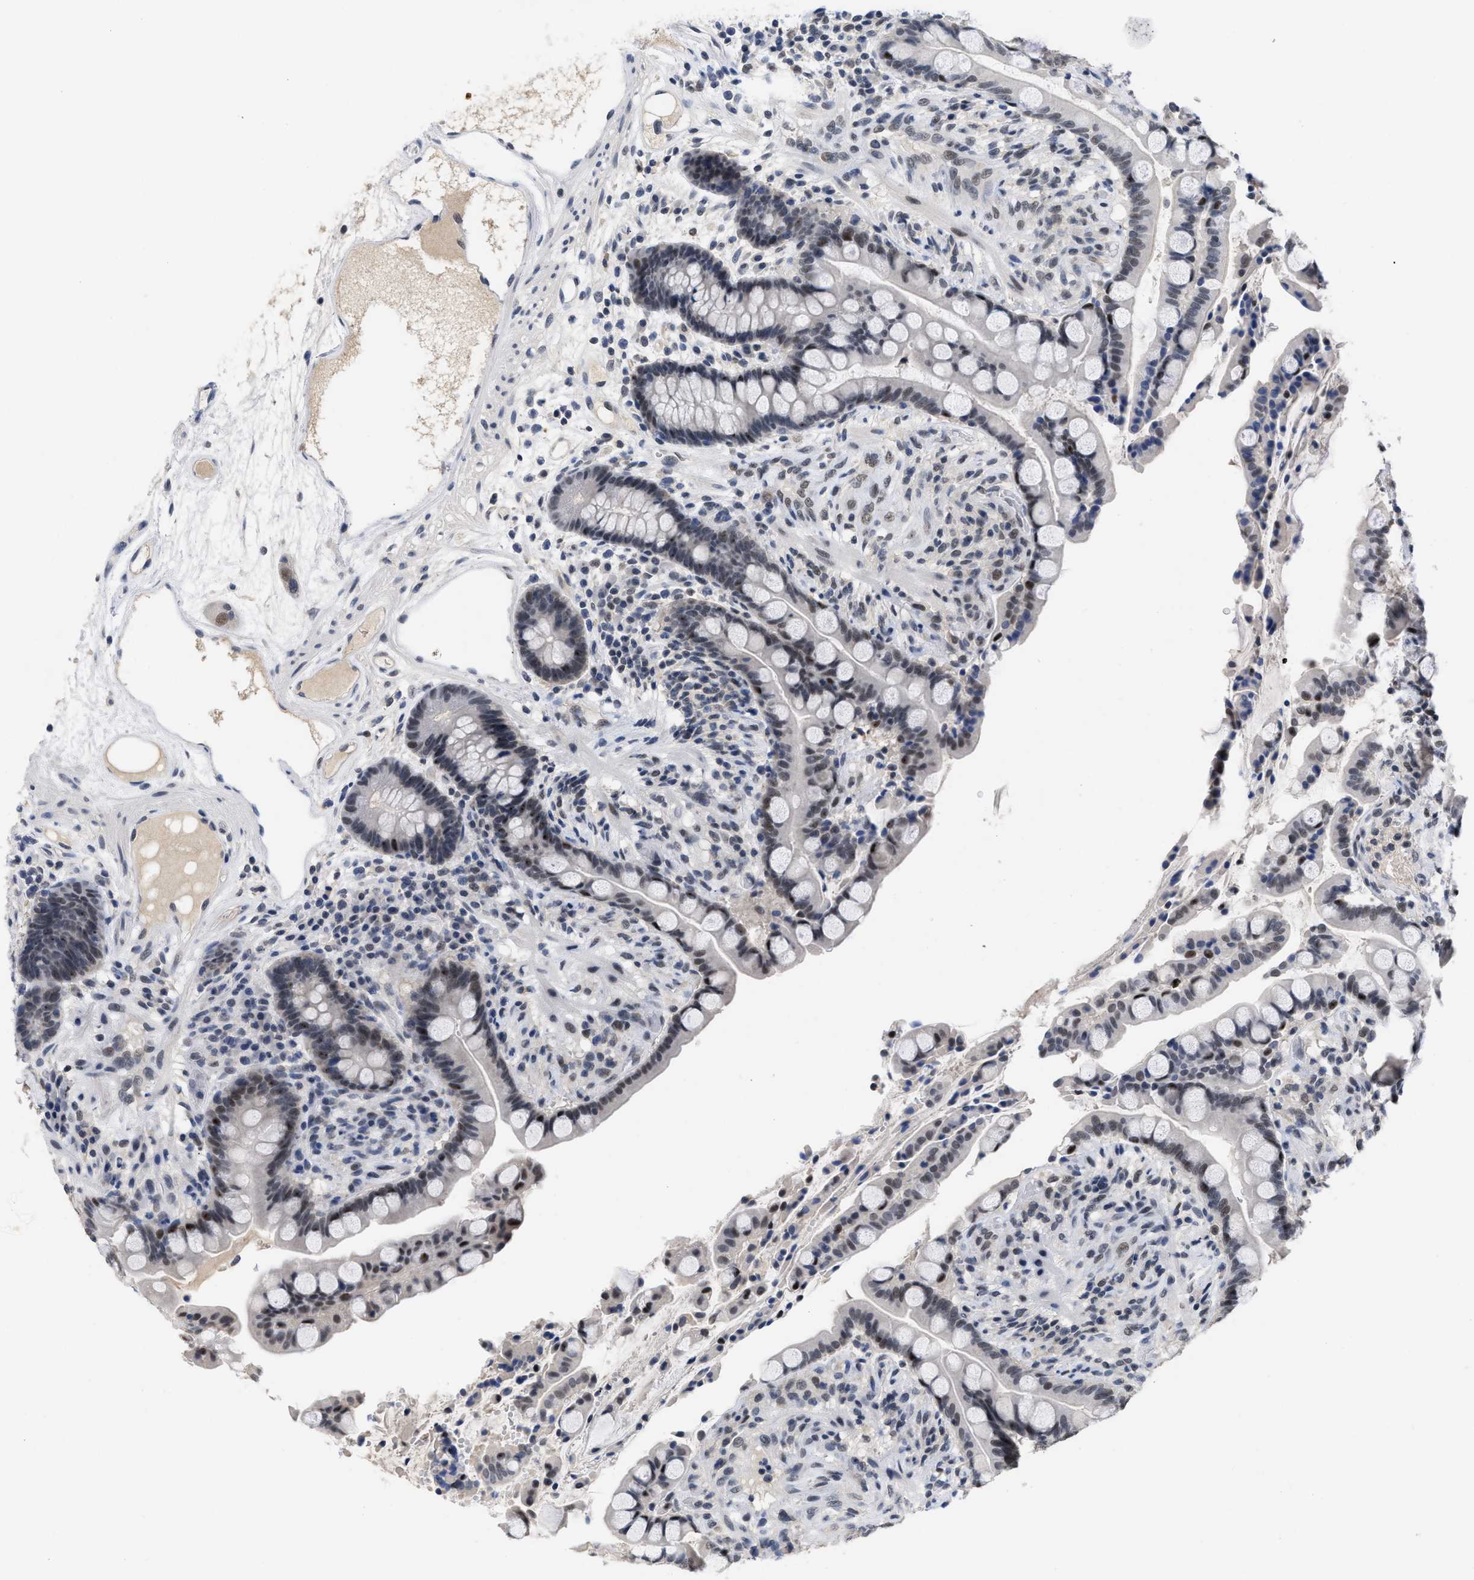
{"staining": {"intensity": "negative", "quantity": "none", "location": "none"}, "tissue": "colon", "cell_type": "Endothelial cells", "image_type": "normal", "snomed": [{"axis": "morphology", "description": "Normal tissue, NOS"}, {"axis": "topography", "description": "Colon"}], "caption": "DAB immunohistochemical staining of unremarkable human colon reveals no significant positivity in endothelial cells. The staining was performed using DAB (3,3'-diaminobenzidine) to visualize the protein expression in brown, while the nuclei were stained in blue with hematoxylin (Magnification: 20x).", "gene": "GGNBP2", "patient": {"sex": "male", "age": 73}}